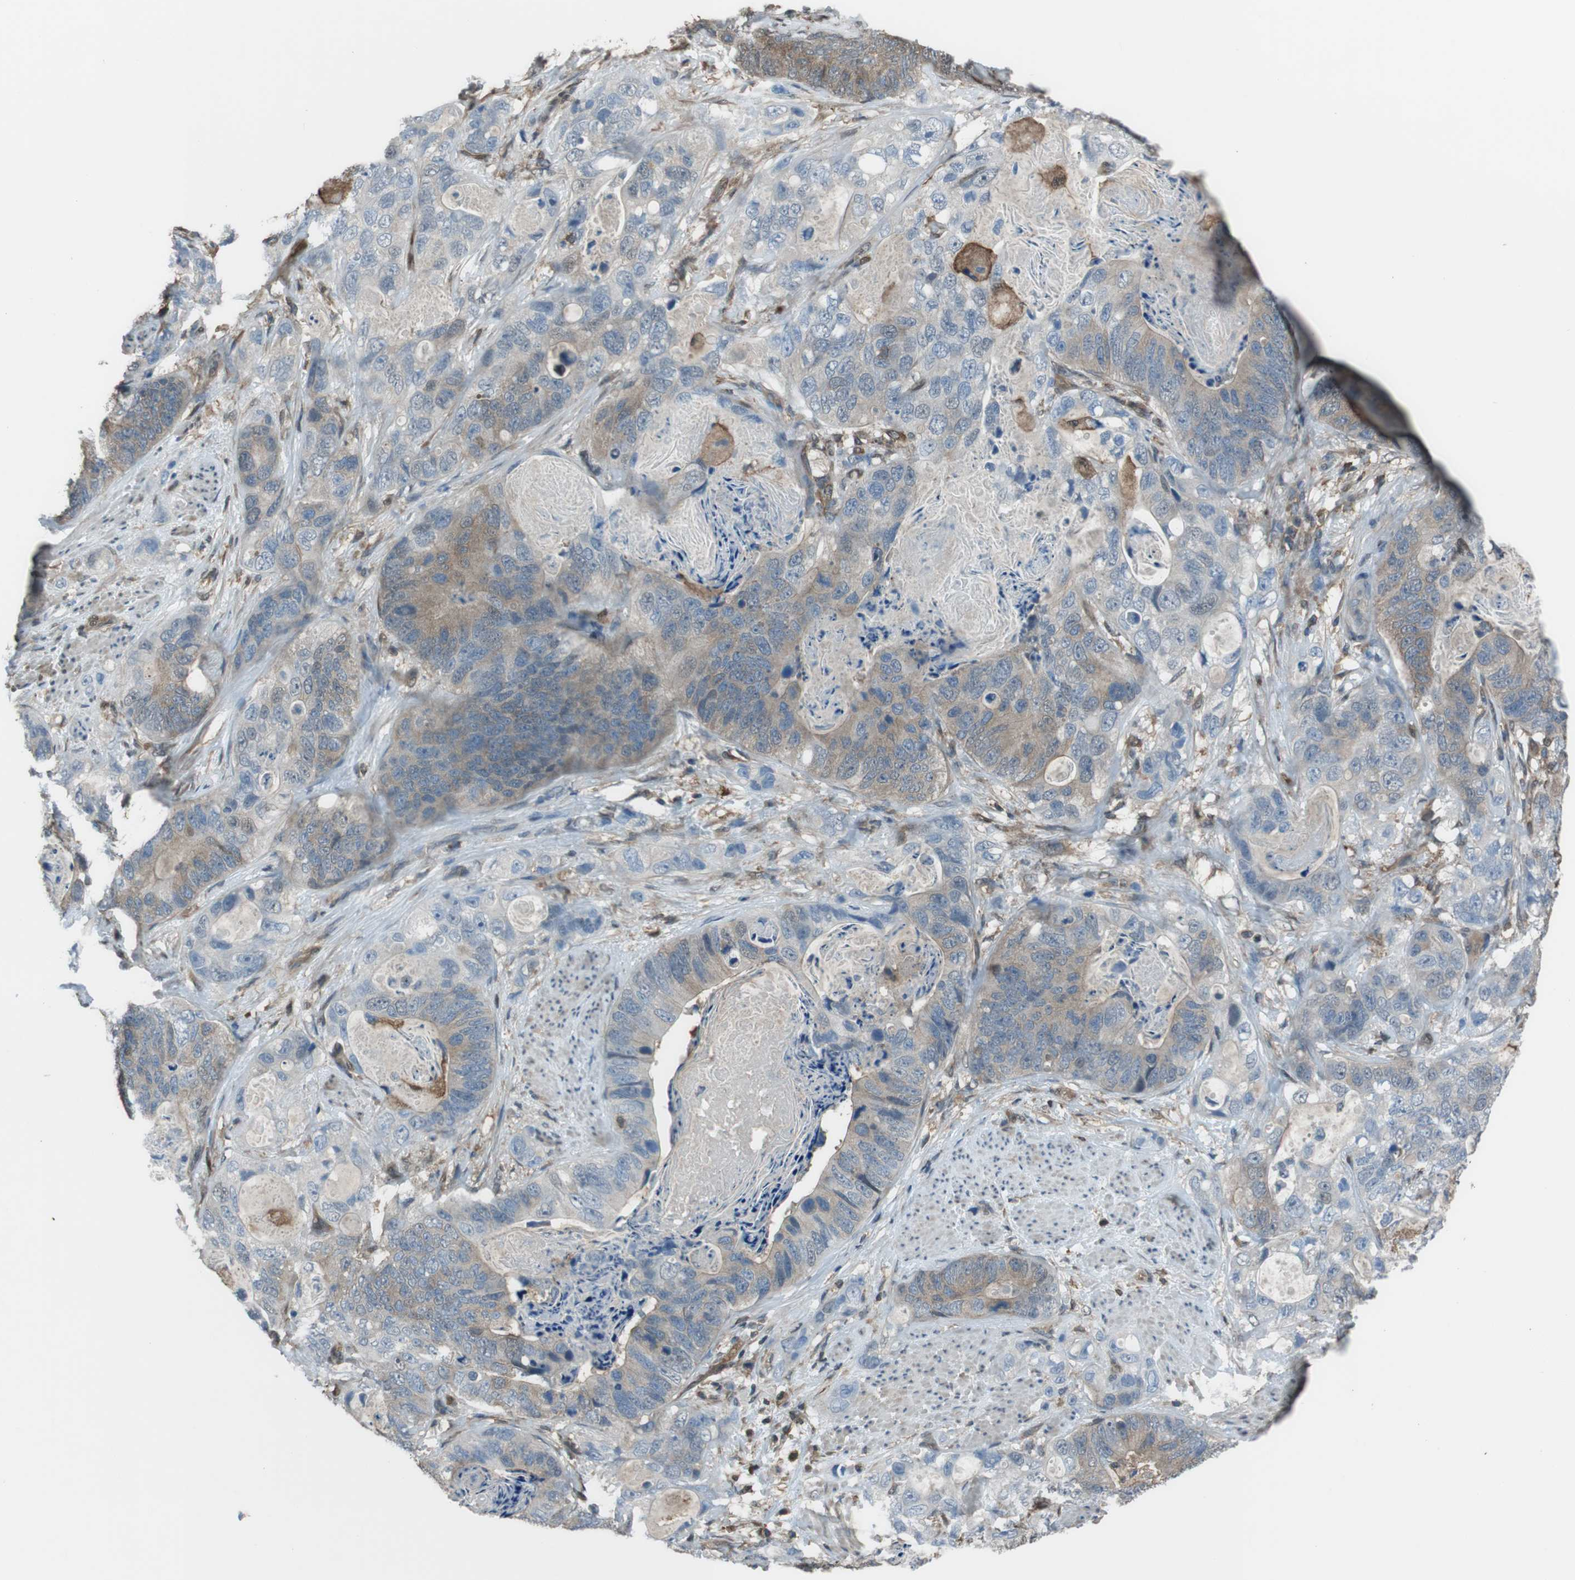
{"staining": {"intensity": "weak", "quantity": ">75%", "location": "cytoplasmic/membranous"}, "tissue": "stomach cancer", "cell_type": "Tumor cells", "image_type": "cancer", "snomed": [{"axis": "morphology", "description": "Adenocarcinoma, NOS"}, {"axis": "topography", "description": "Stomach"}], "caption": "The histopathology image exhibits a brown stain indicating the presence of a protein in the cytoplasmic/membranous of tumor cells in stomach adenocarcinoma.", "gene": "TWSG1", "patient": {"sex": "female", "age": 89}}